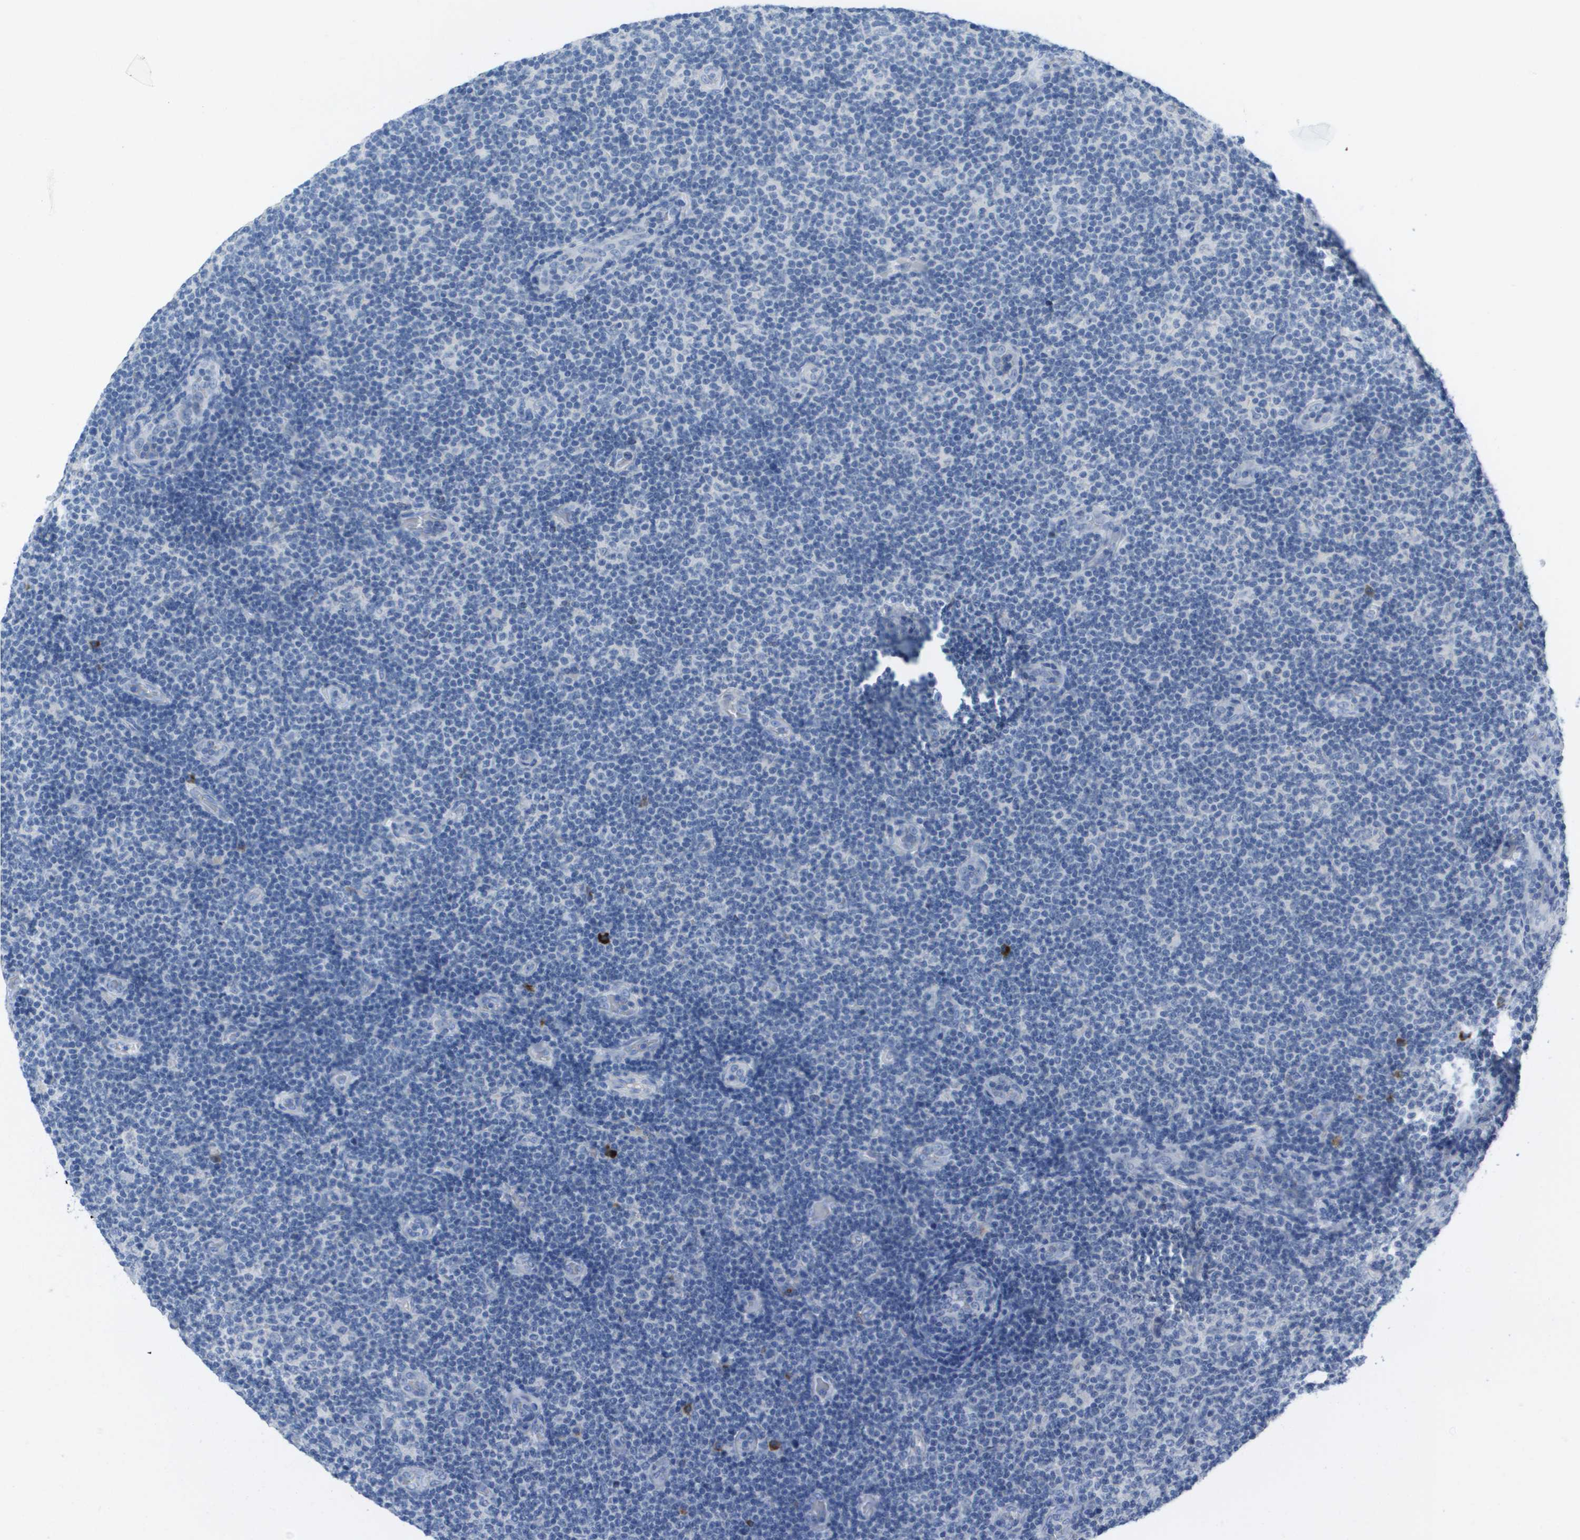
{"staining": {"intensity": "negative", "quantity": "none", "location": "none"}, "tissue": "lymphoma", "cell_type": "Tumor cells", "image_type": "cancer", "snomed": [{"axis": "morphology", "description": "Malignant lymphoma, non-Hodgkin's type, Low grade"}, {"axis": "topography", "description": "Lymph node"}], "caption": "This is a photomicrograph of immunohistochemistry (IHC) staining of malignant lymphoma, non-Hodgkin's type (low-grade), which shows no positivity in tumor cells.", "gene": "GPR18", "patient": {"sex": "male", "age": 83}}